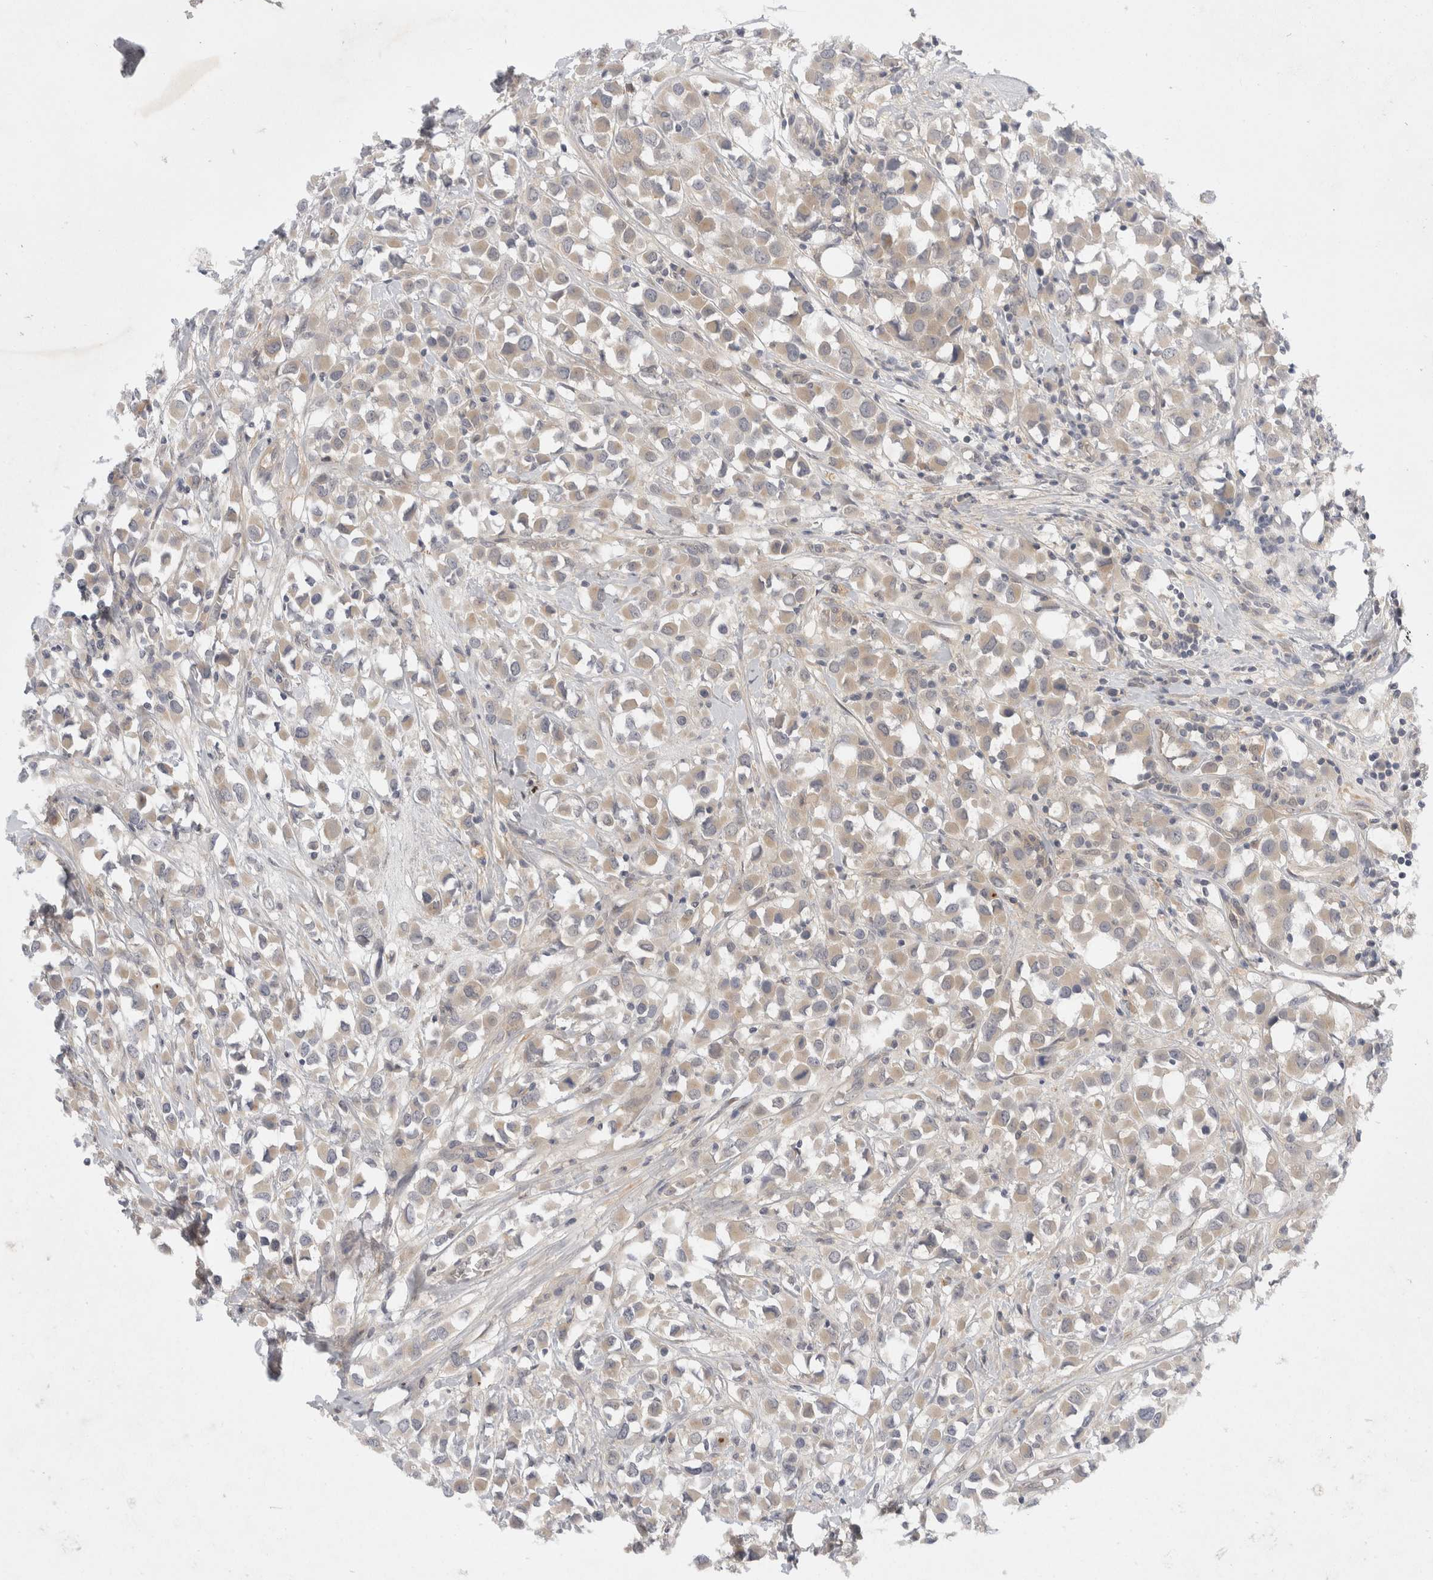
{"staining": {"intensity": "weak", "quantity": "25%-75%", "location": "cytoplasmic/membranous"}, "tissue": "breast cancer", "cell_type": "Tumor cells", "image_type": "cancer", "snomed": [{"axis": "morphology", "description": "Duct carcinoma"}, {"axis": "topography", "description": "Breast"}], "caption": "An image showing weak cytoplasmic/membranous staining in approximately 25%-75% of tumor cells in invasive ductal carcinoma (breast), as visualized by brown immunohistochemical staining.", "gene": "TOM1L2", "patient": {"sex": "female", "age": 61}}